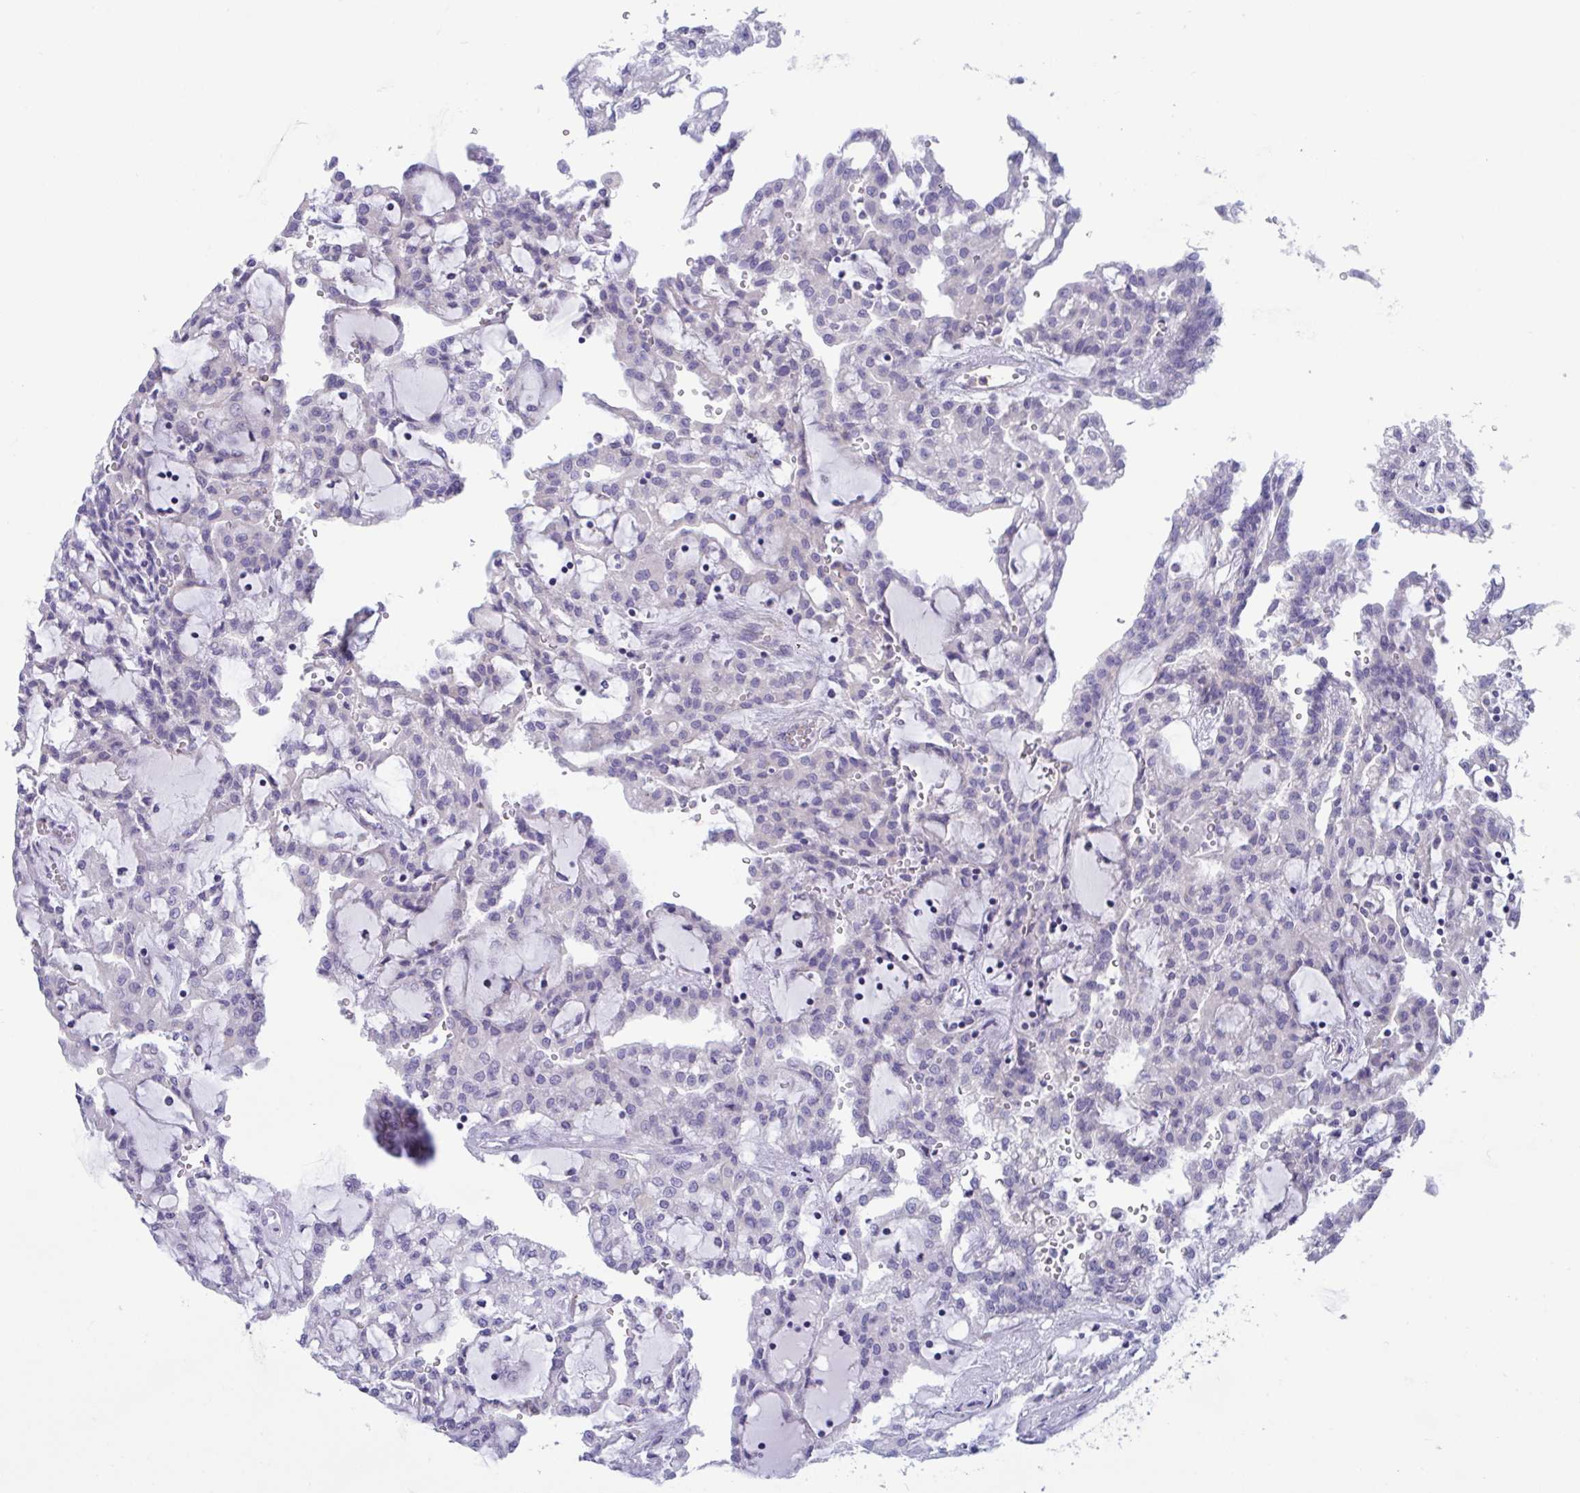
{"staining": {"intensity": "negative", "quantity": "none", "location": "none"}, "tissue": "renal cancer", "cell_type": "Tumor cells", "image_type": "cancer", "snomed": [{"axis": "morphology", "description": "Adenocarcinoma, NOS"}, {"axis": "topography", "description": "Kidney"}], "caption": "Immunohistochemistry (IHC) image of human renal cancer stained for a protein (brown), which demonstrates no positivity in tumor cells.", "gene": "OXLD1", "patient": {"sex": "male", "age": 63}}